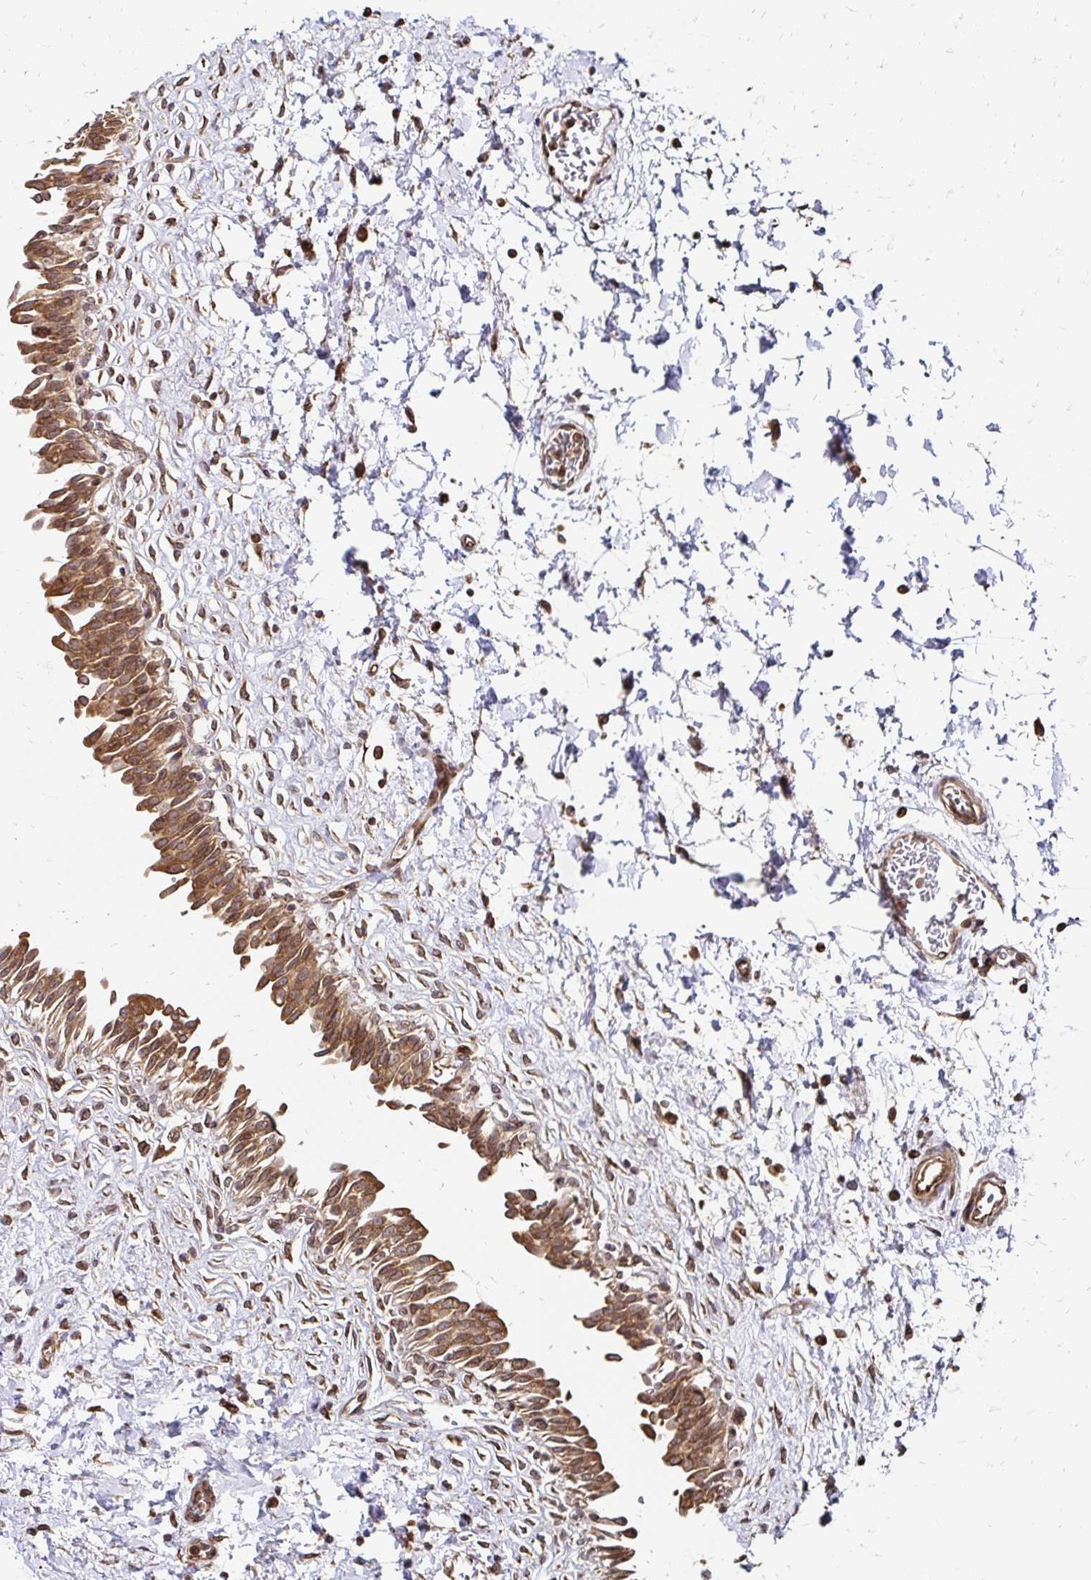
{"staining": {"intensity": "moderate", "quantity": ">75%", "location": "cytoplasmic/membranous"}, "tissue": "urinary bladder", "cell_type": "Urothelial cells", "image_type": "normal", "snomed": [{"axis": "morphology", "description": "Normal tissue, NOS"}, {"axis": "topography", "description": "Urinary bladder"}], "caption": "IHC photomicrograph of normal urinary bladder stained for a protein (brown), which reveals medium levels of moderate cytoplasmic/membranous positivity in about >75% of urothelial cells.", "gene": "ZW10", "patient": {"sex": "male", "age": 37}}